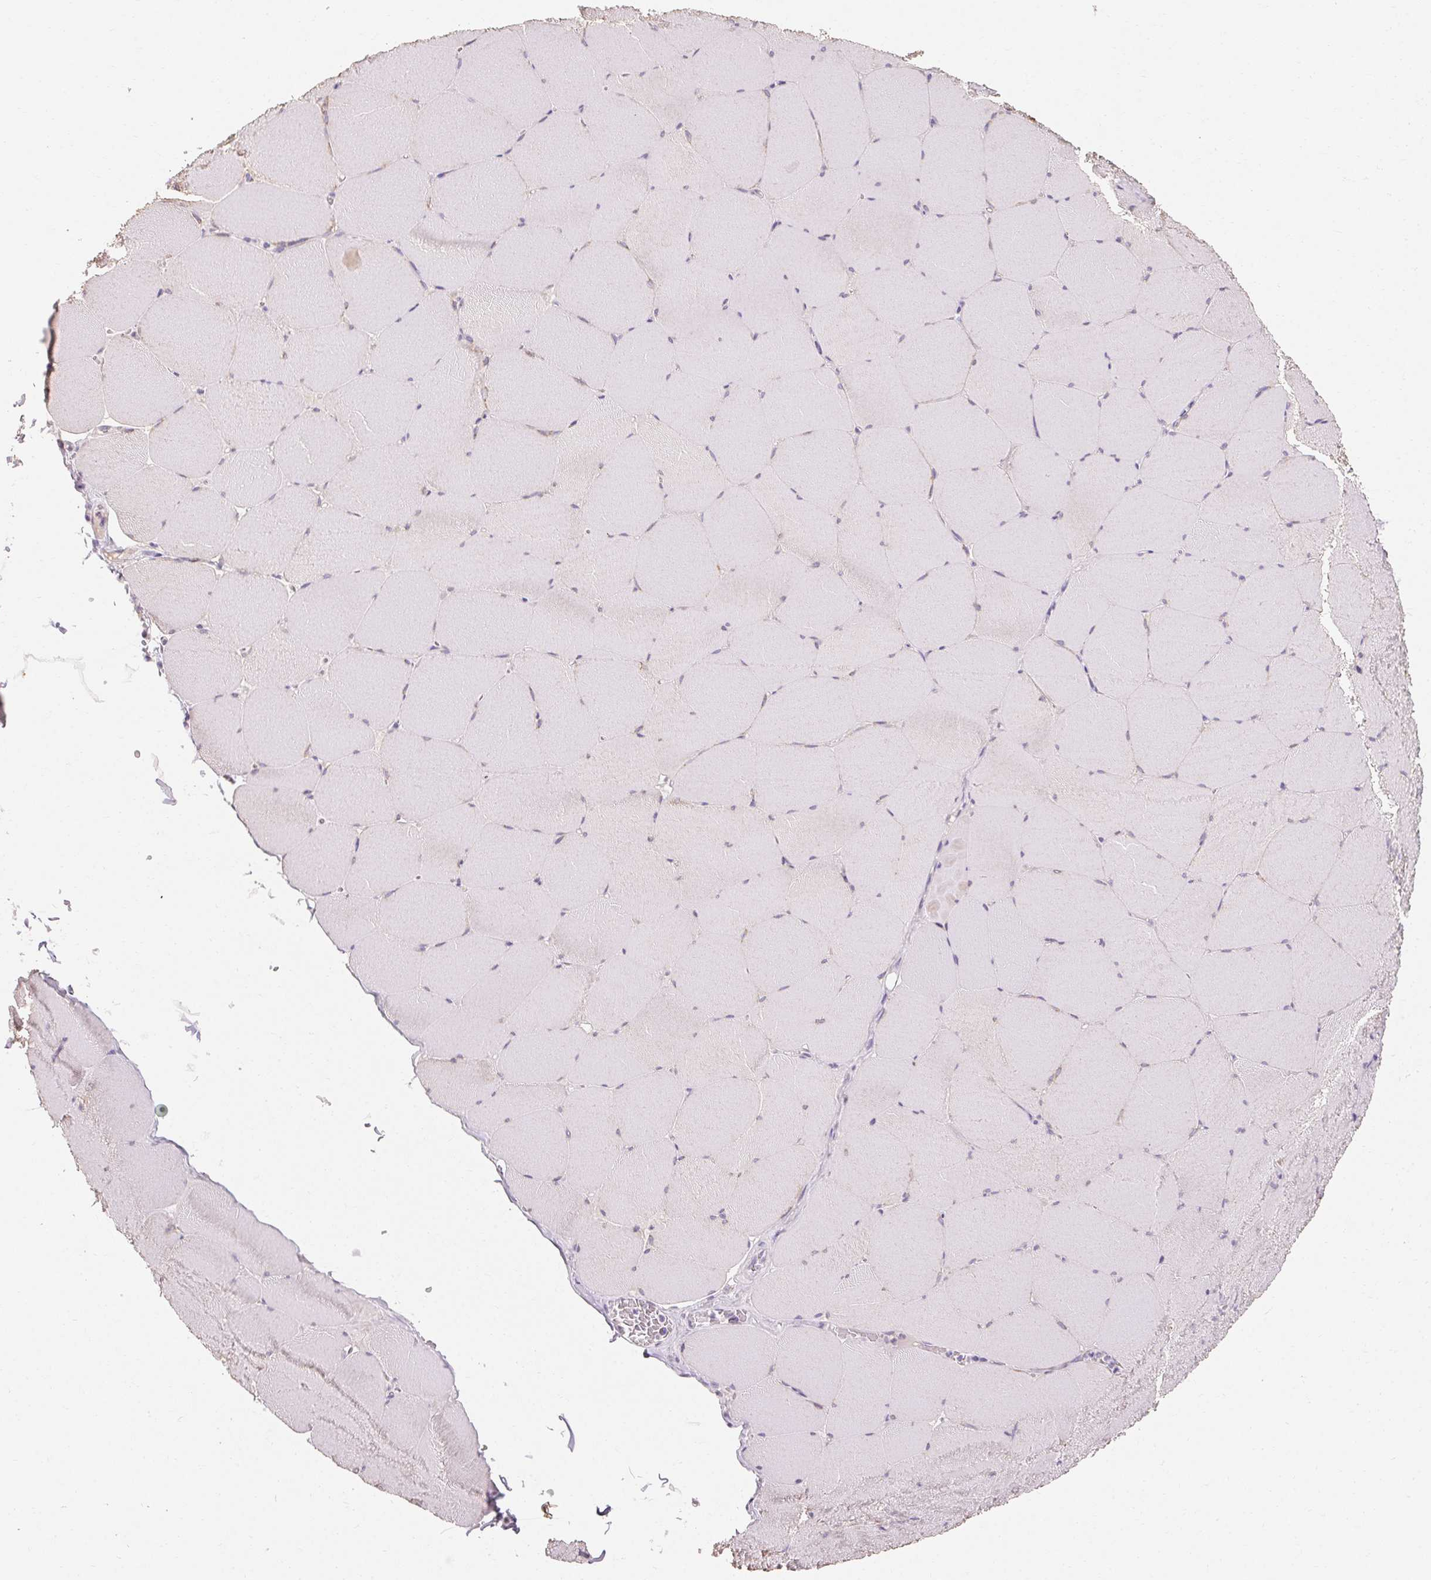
{"staining": {"intensity": "negative", "quantity": "none", "location": "none"}, "tissue": "skeletal muscle", "cell_type": "Myocytes", "image_type": "normal", "snomed": [{"axis": "morphology", "description": "Normal tissue, NOS"}, {"axis": "topography", "description": "Skeletal muscle"}, {"axis": "topography", "description": "Head-Neck"}], "caption": "The photomicrograph demonstrates no significant positivity in myocytes of skeletal muscle. The staining was performed using DAB to visualize the protein expression in brown, while the nuclei were stained in blue with hematoxylin (Magnification: 20x).", "gene": "MAP7D2", "patient": {"sex": "male", "age": 66}}